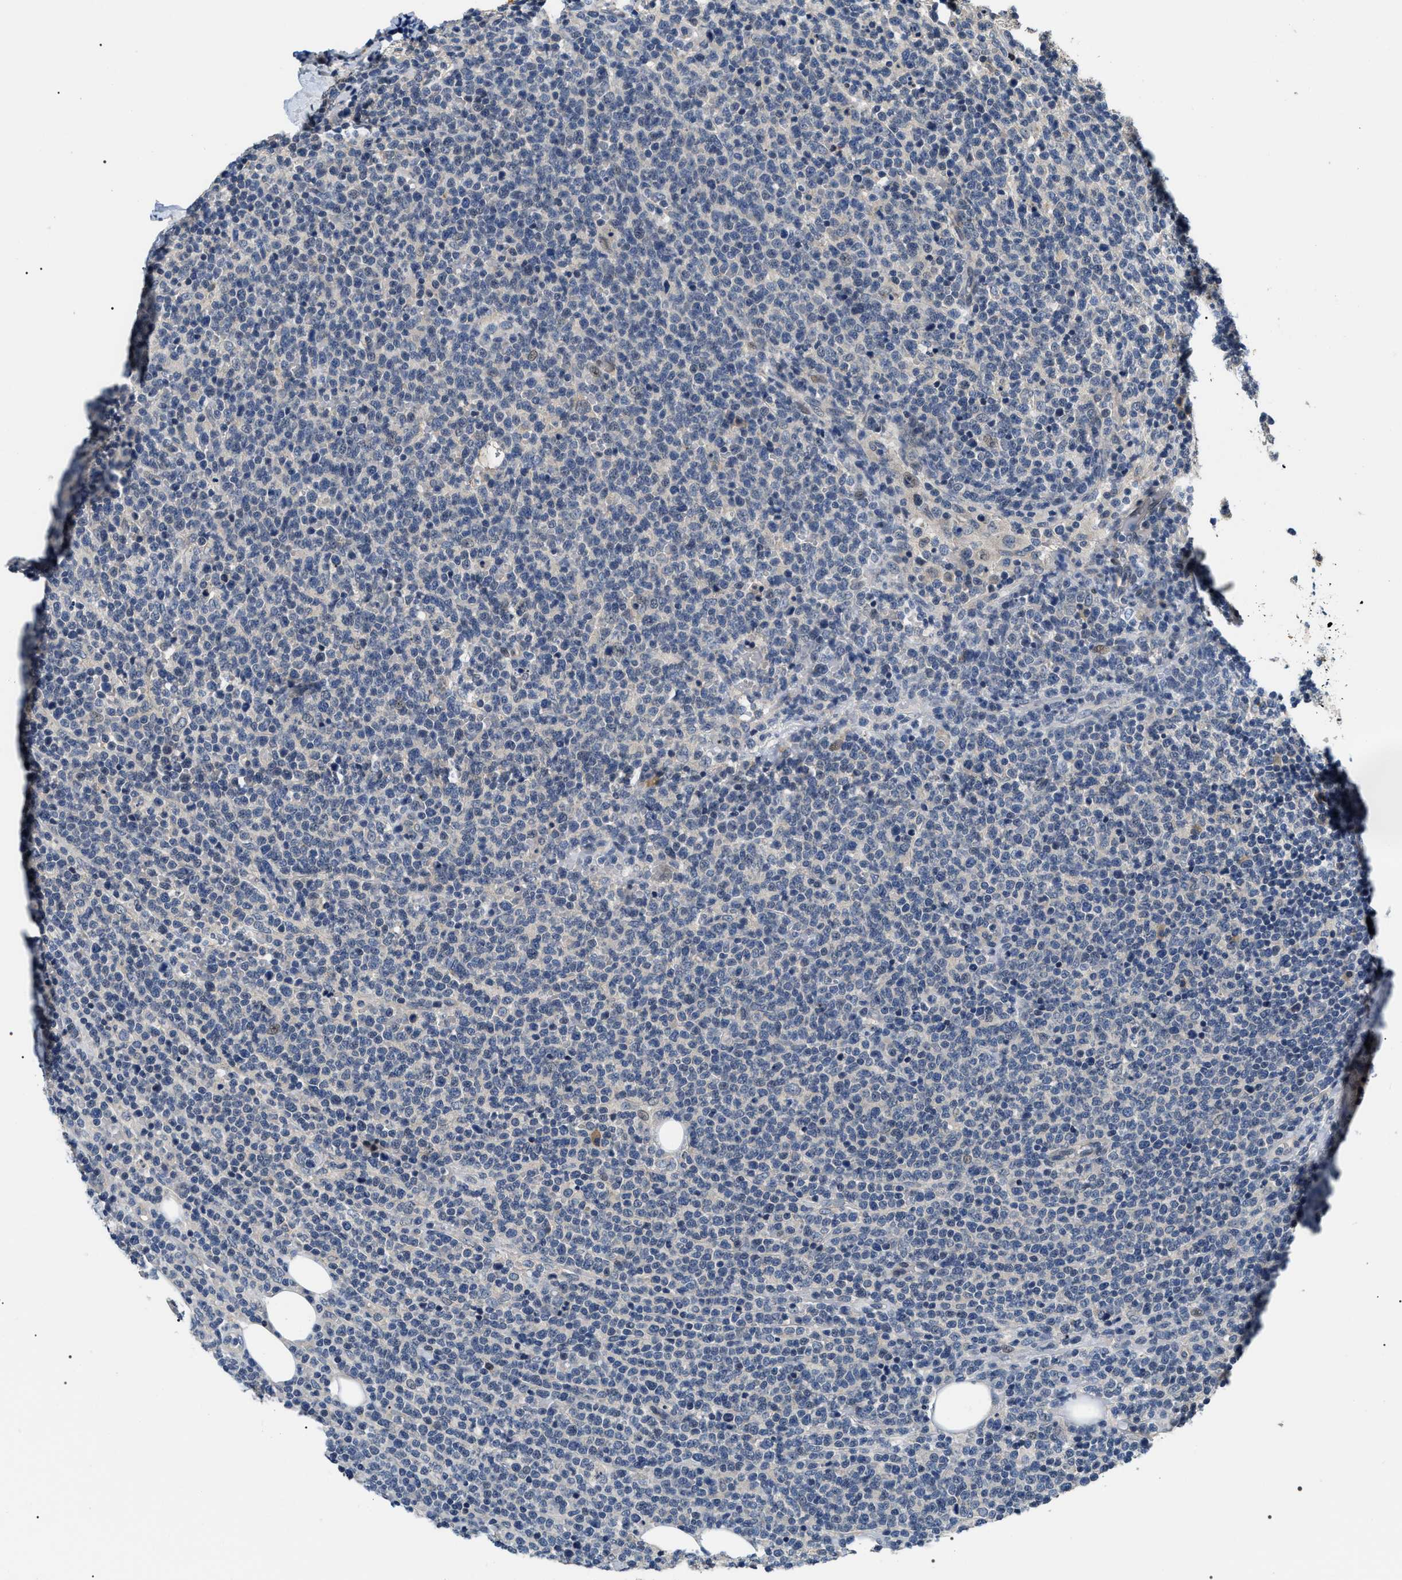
{"staining": {"intensity": "negative", "quantity": "none", "location": "none"}, "tissue": "lymphoma", "cell_type": "Tumor cells", "image_type": "cancer", "snomed": [{"axis": "morphology", "description": "Malignant lymphoma, non-Hodgkin's type, High grade"}, {"axis": "topography", "description": "Ovary"}], "caption": "IHC of lymphoma demonstrates no expression in tumor cells.", "gene": "IFT81", "patient": {"sex": "female", "age": 56}}